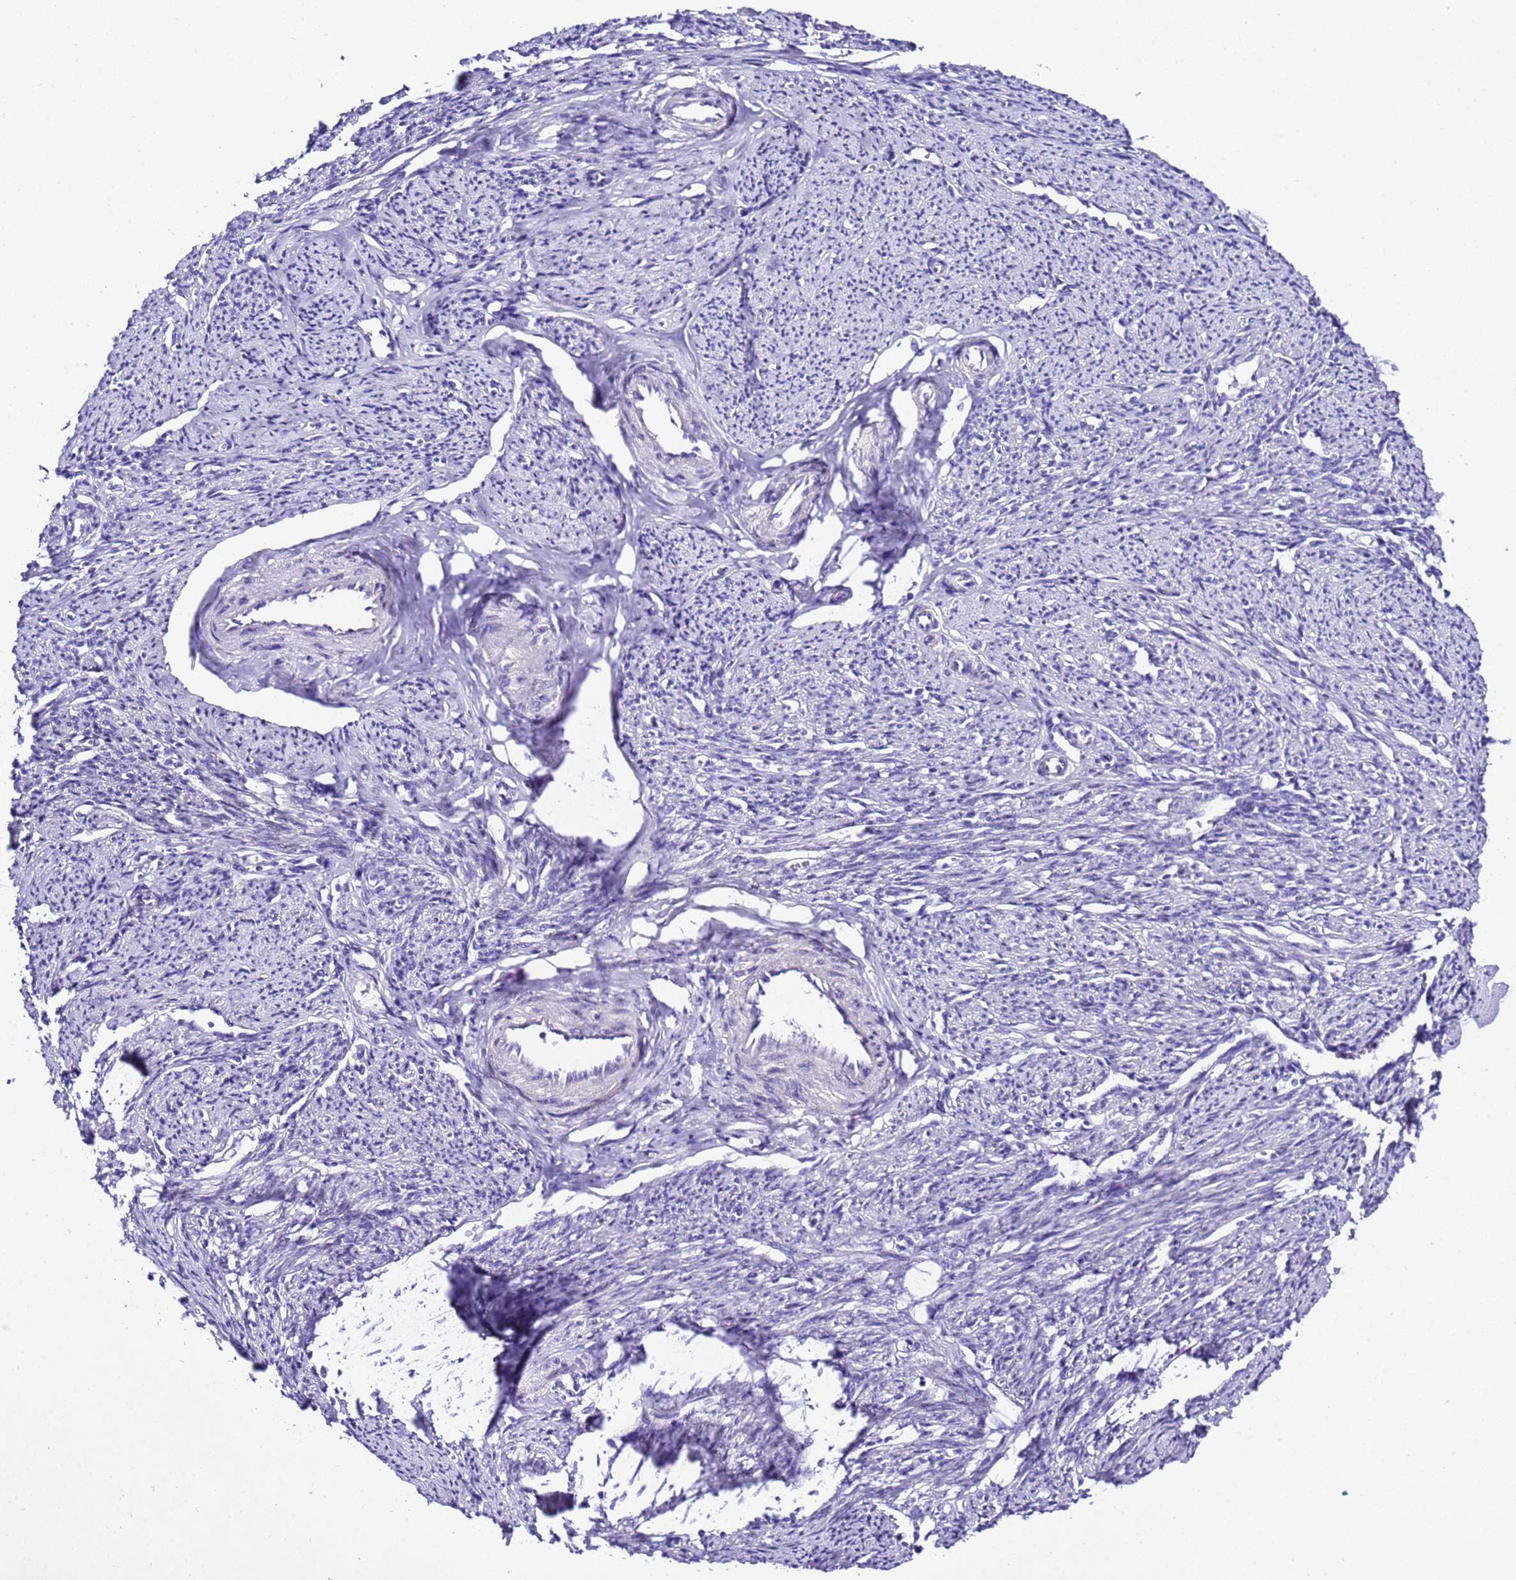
{"staining": {"intensity": "negative", "quantity": "none", "location": "none"}, "tissue": "smooth muscle", "cell_type": "Smooth muscle cells", "image_type": "normal", "snomed": [{"axis": "morphology", "description": "Normal tissue, NOS"}, {"axis": "topography", "description": "Smooth muscle"}, {"axis": "topography", "description": "Uterus"}], "caption": "There is no significant positivity in smooth muscle cells of smooth muscle. Brightfield microscopy of immunohistochemistry (IHC) stained with DAB (3,3'-diaminobenzidine) (brown) and hematoxylin (blue), captured at high magnification.", "gene": "ZNF417", "patient": {"sex": "female", "age": 59}}